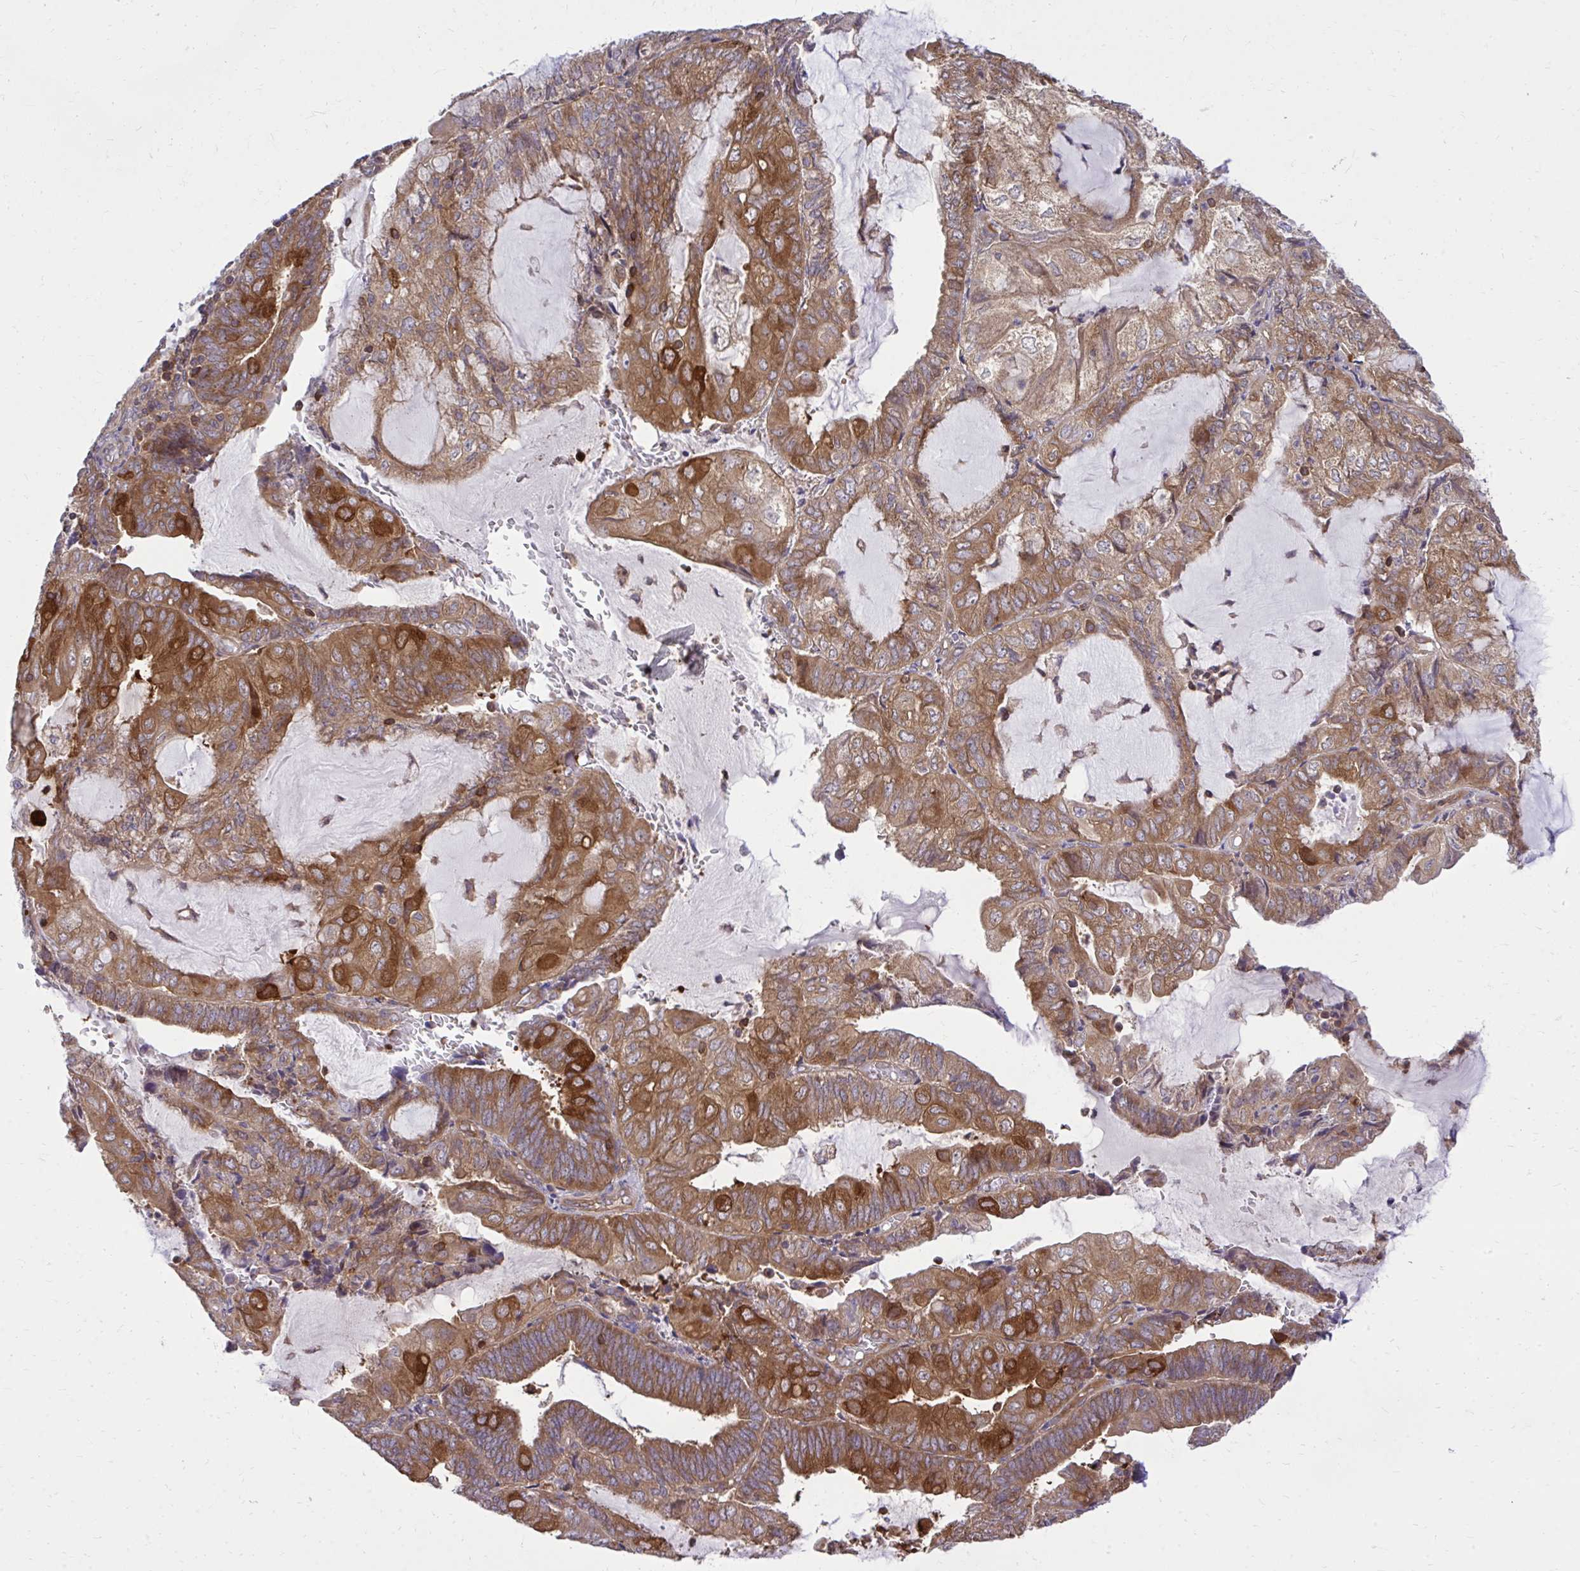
{"staining": {"intensity": "strong", "quantity": ">75%", "location": "cytoplasmic/membranous"}, "tissue": "endometrial cancer", "cell_type": "Tumor cells", "image_type": "cancer", "snomed": [{"axis": "morphology", "description": "Adenocarcinoma, NOS"}, {"axis": "topography", "description": "Endometrium"}], "caption": "Immunohistochemistry histopathology image of human endometrial cancer (adenocarcinoma) stained for a protein (brown), which reveals high levels of strong cytoplasmic/membranous positivity in approximately >75% of tumor cells.", "gene": "PPP5C", "patient": {"sex": "female", "age": 81}}